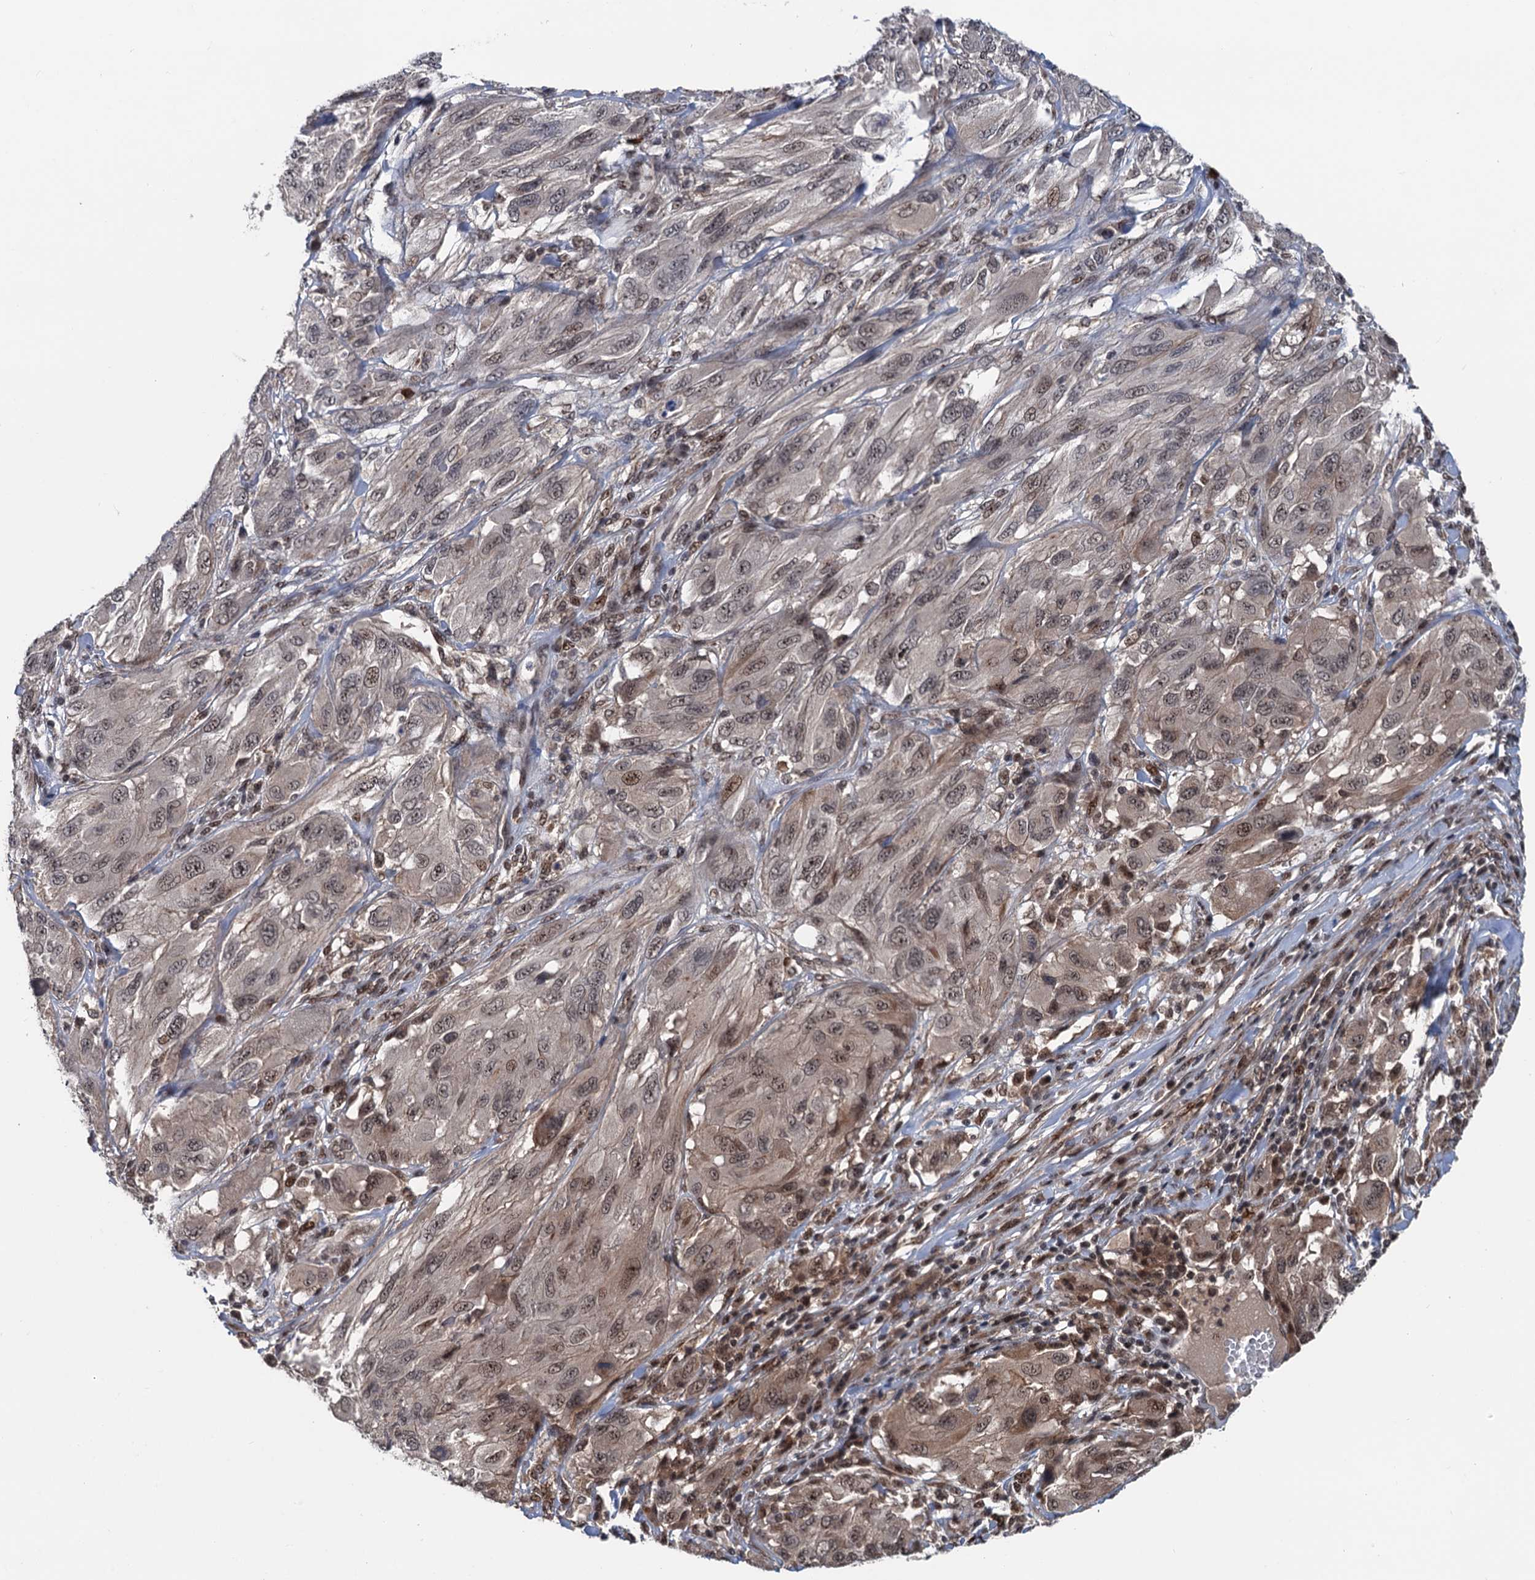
{"staining": {"intensity": "weak", "quantity": "<25%", "location": "cytoplasmic/membranous,nuclear"}, "tissue": "melanoma", "cell_type": "Tumor cells", "image_type": "cancer", "snomed": [{"axis": "morphology", "description": "Malignant melanoma, NOS"}, {"axis": "topography", "description": "Skin"}], "caption": "There is no significant staining in tumor cells of malignant melanoma.", "gene": "RASSF4", "patient": {"sex": "female", "age": 91}}